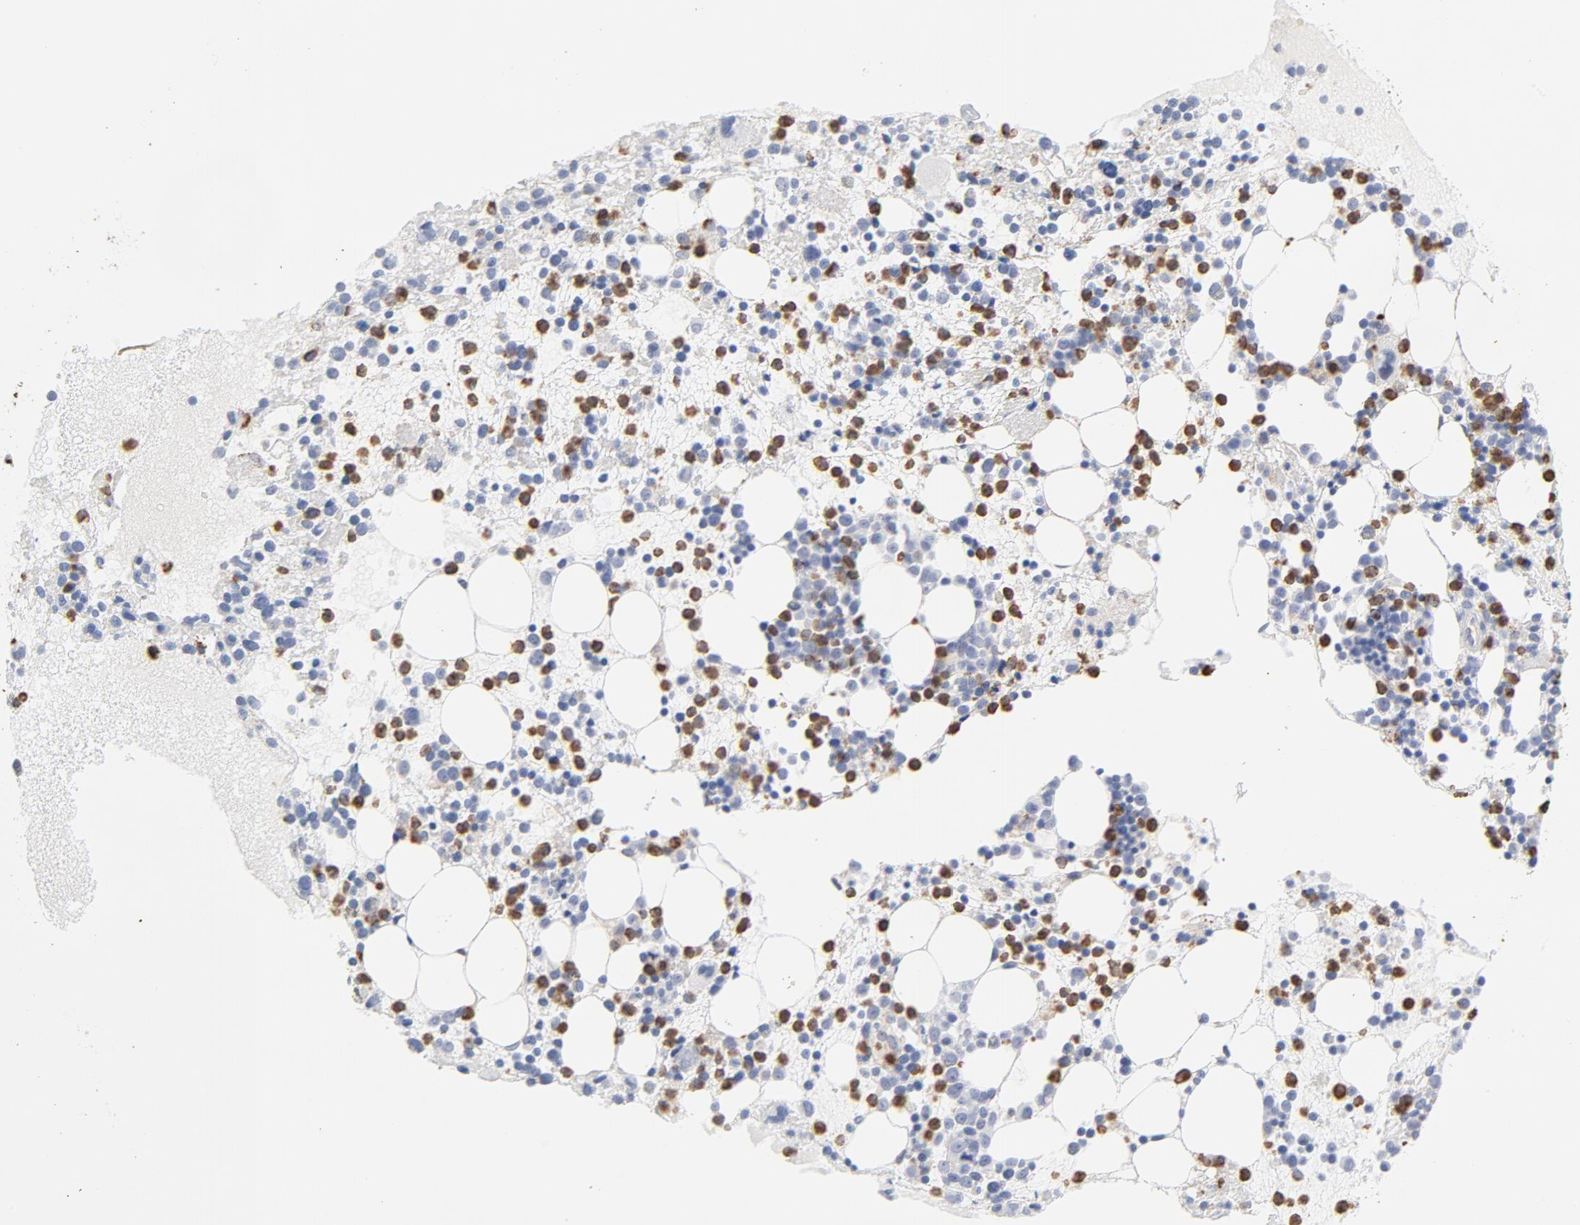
{"staining": {"intensity": "moderate", "quantity": "25%-75%", "location": "nuclear"}, "tissue": "bone marrow", "cell_type": "Hematopoietic cells", "image_type": "normal", "snomed": [{"axis": "morphology", "description": "Normal tissue, NOS"}, {"axis": "topography", "description": "Bone marrow"}], "caption": "Immunohistochemical staining of unremarkable bone marrow demonstrates moderate nuclear protein staining in approximately 25%-75% of hematopoietic cells. (DAB (3,3'-diaminobenzidine) IHC, brown staining for protein, blue staining for nuclei).", "gene": "PNMA1", "patient": {"sex": "male", "age": 15}}